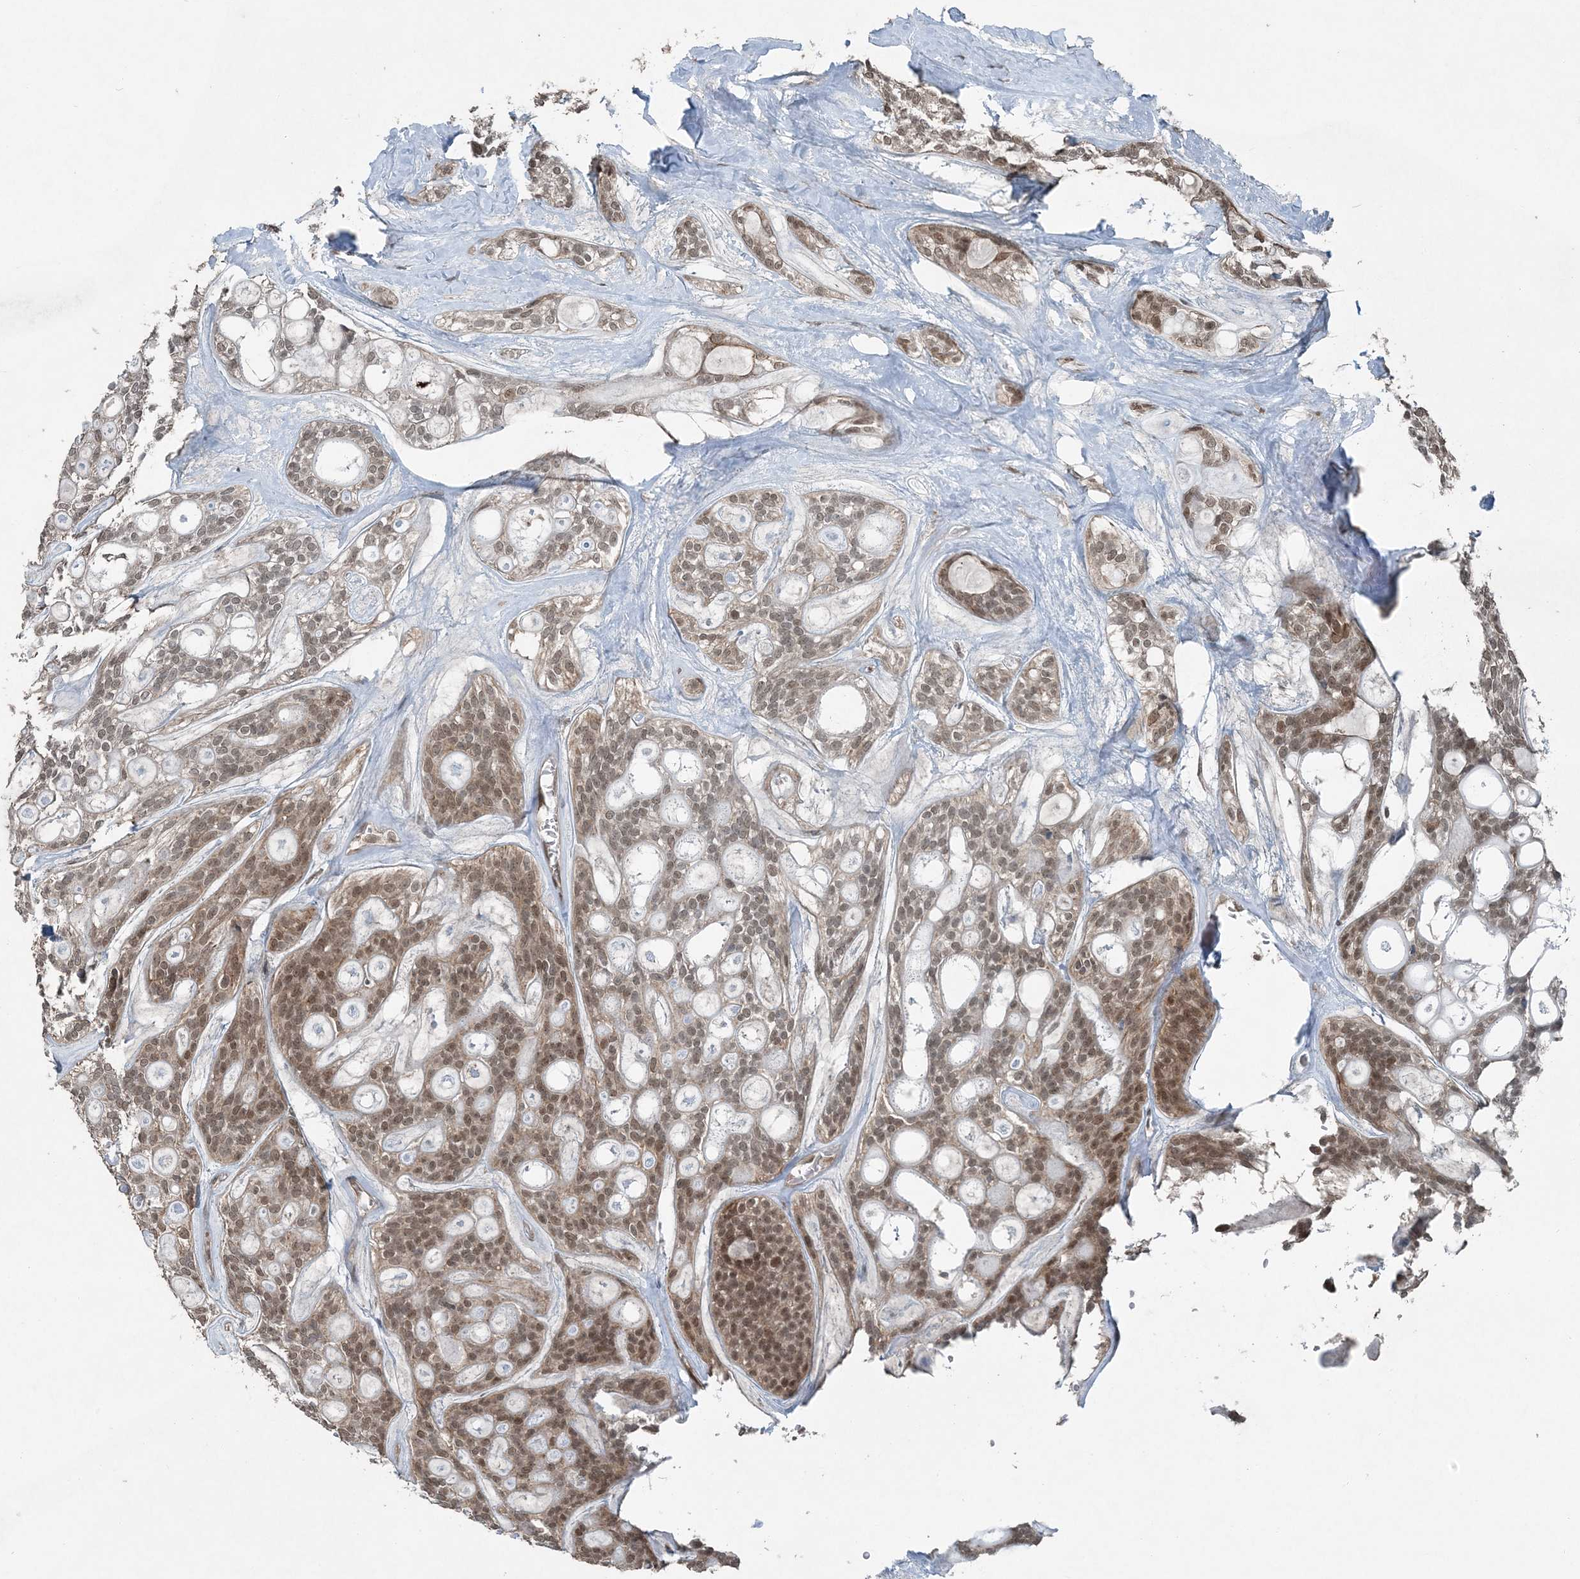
{"staining": {"intensity": "moderate", "quantity": ">75%", "location": "nuclear"}, "tissue": "head and neck cancer", "cell_type": "Tumor cells", "image_type": "cancer", "snomed": [{"axis": "morphology", "description": "Adenocarcinoma, NOS"}, {"axis": "topography", "description": "Head-Neck"}], "caption": "Protein staining of head and neck cancer (adenocarcinoma) tissue reveals moderate nuclear staining in approximately >75% of tumor cells.", "gene": "COPS7B", "patient": {"sex": "male", "age": 66}}